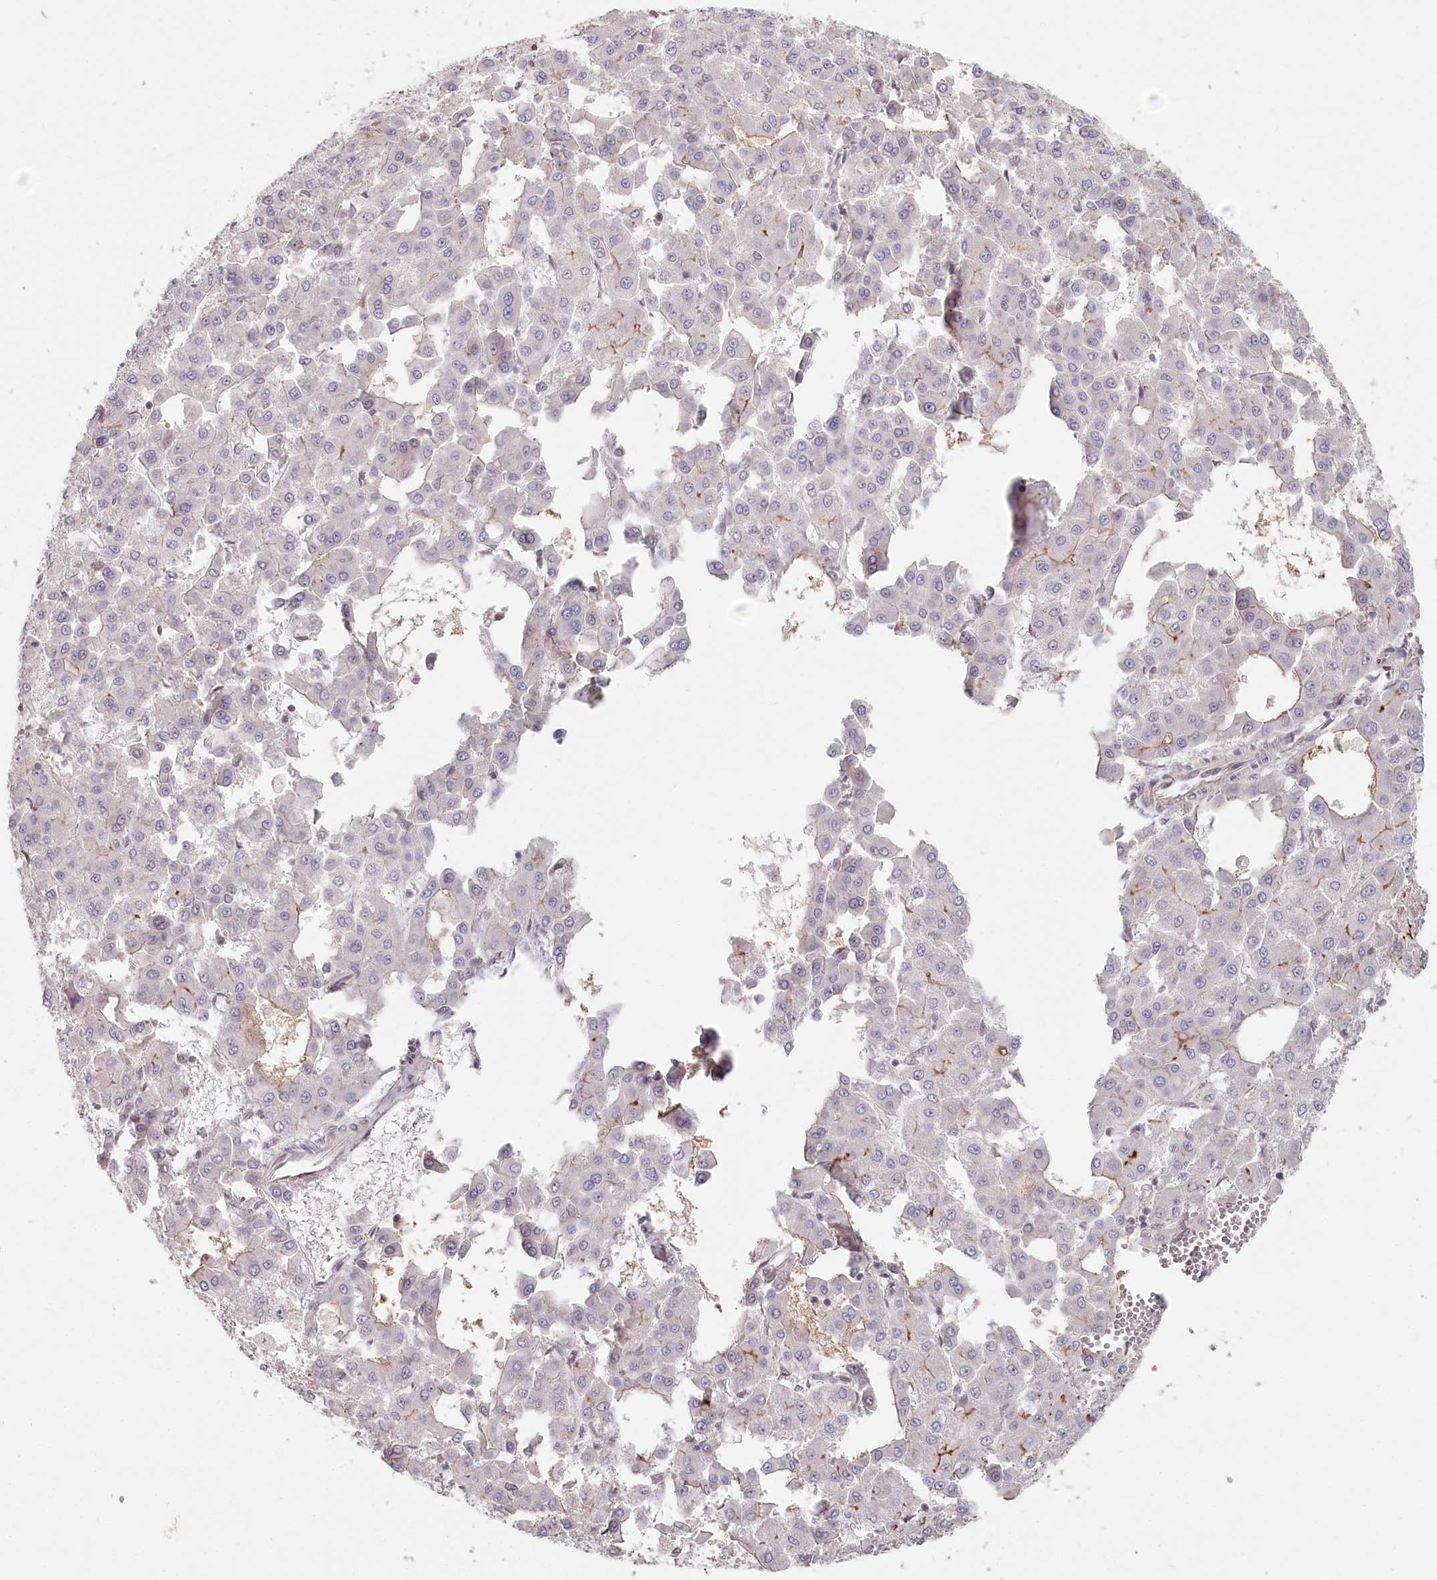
{"staining": {"intensity": "weak", "quantity": "<25%", "location": "cytoplasmic/membranous"}, "tissue": "liver cancer", "cell_type": "Tumor cells", "image_type": "cancer", "snomed": [{"axis": "morphology", "description": "Carcinoma, Hepatocellular, NOS"}, {"axis": "topography", "description": "Liver"}], "caption": "Immunohistochemistry (IHC) of human liver hepatocellular carcinoma shows no positivity in tumor cells. (IHC, brightfield microscopy, high magnification).", "gene": "TCHP", "patient": {"sex": "male", "age": 47}}